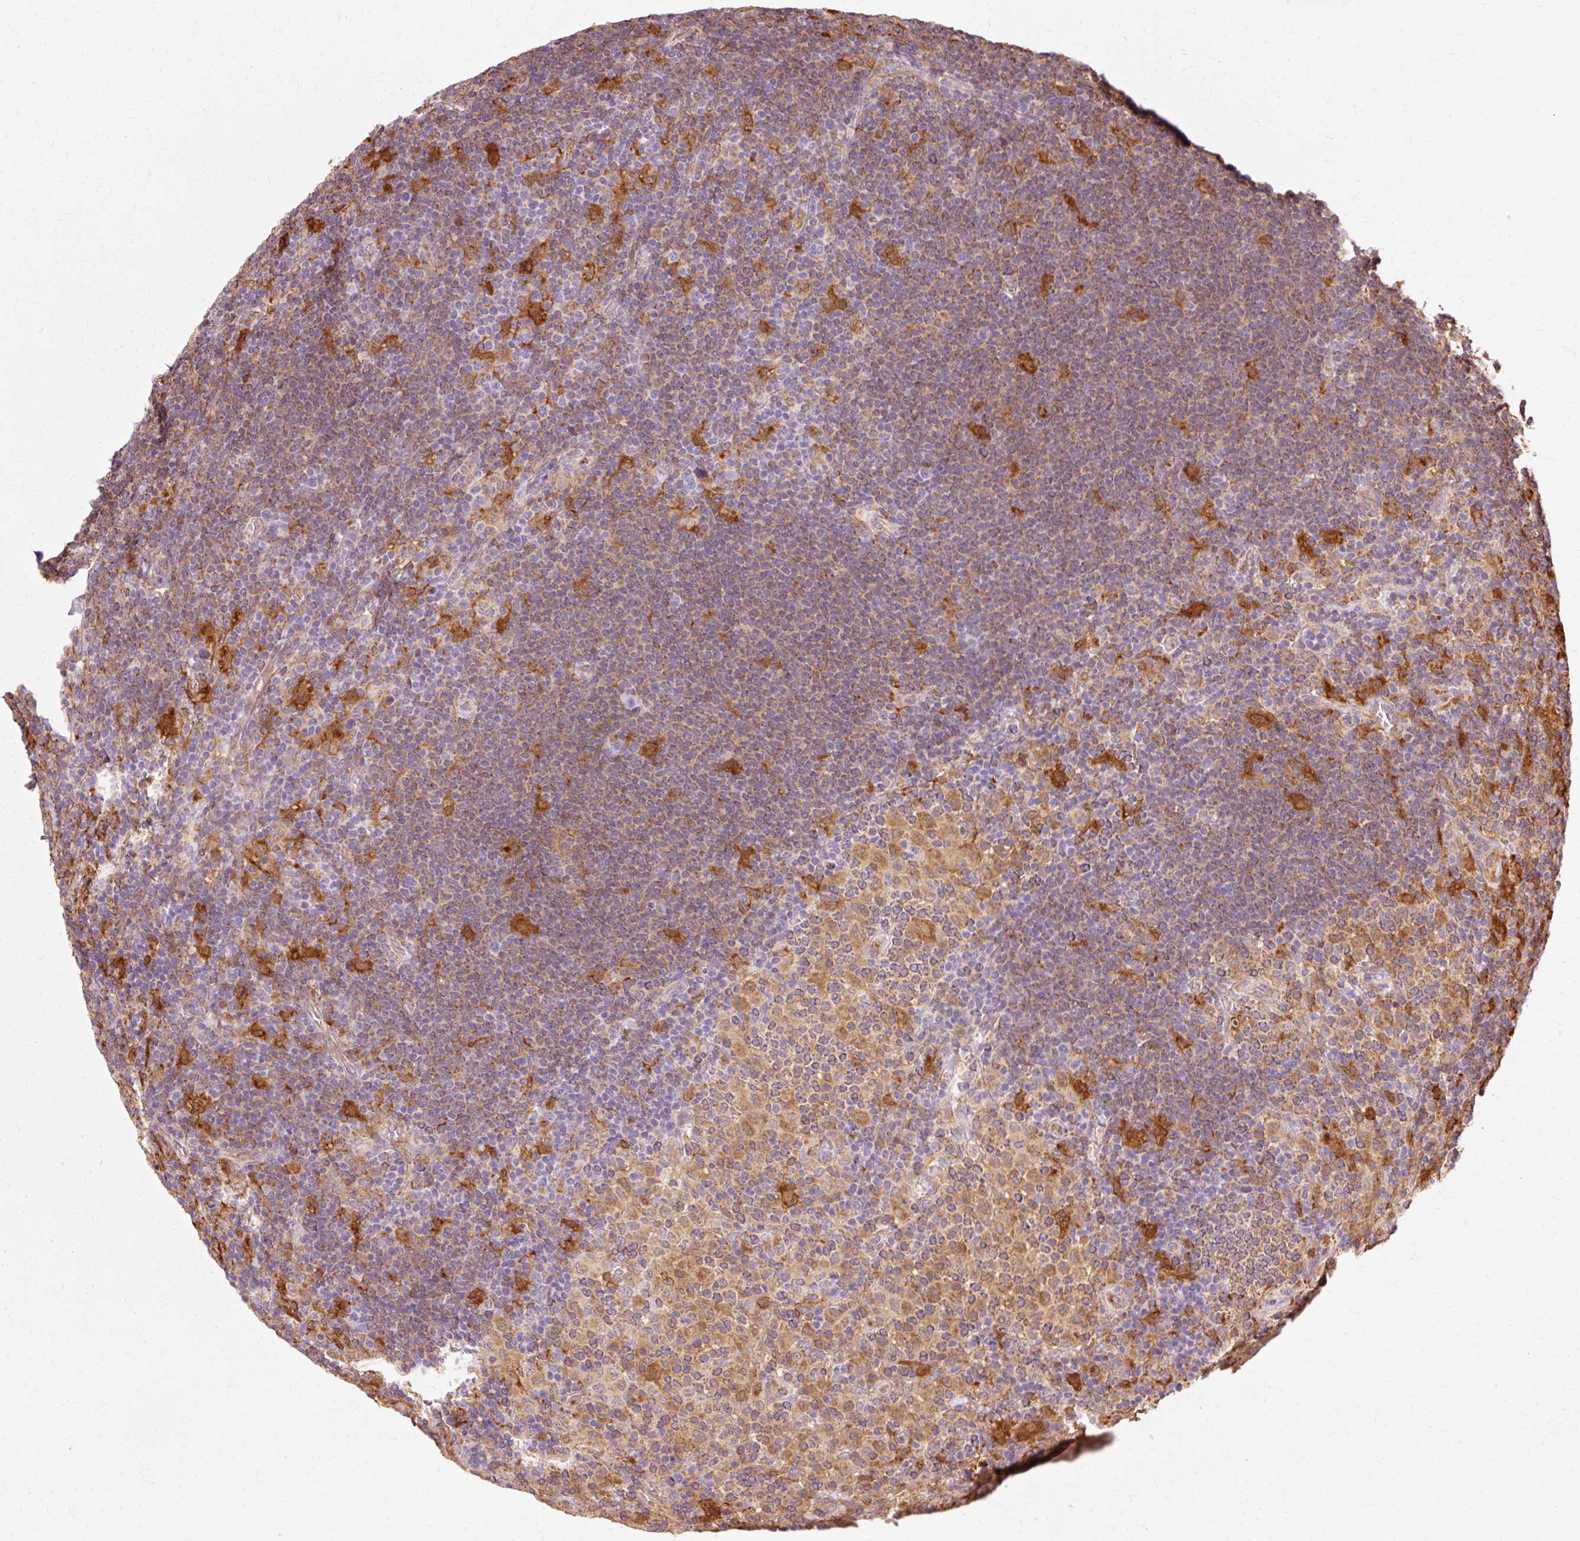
{"staining": {"intensity": "weak", "quantity": ">75%", "location": "cytoplasmic/membranous"}, "tissue": "lymphoma", "cell_type": "Tumor cells", "image_type": "cancer", "snomed": [{"axis": "morphology", "description": "Hodgkin's disease, NOS"}, {"axis": "topography", "description": "Lymph node"}], "caption": "High-power microscopy captured an immunohistochemistry (IHC) histopathology image of lymphoma, revealing weak cytoplasmic/membranous expression in approximately >75% of tumor cells.", "gene": "GPX1", "patient": {"sex": "female", "age": 57}}